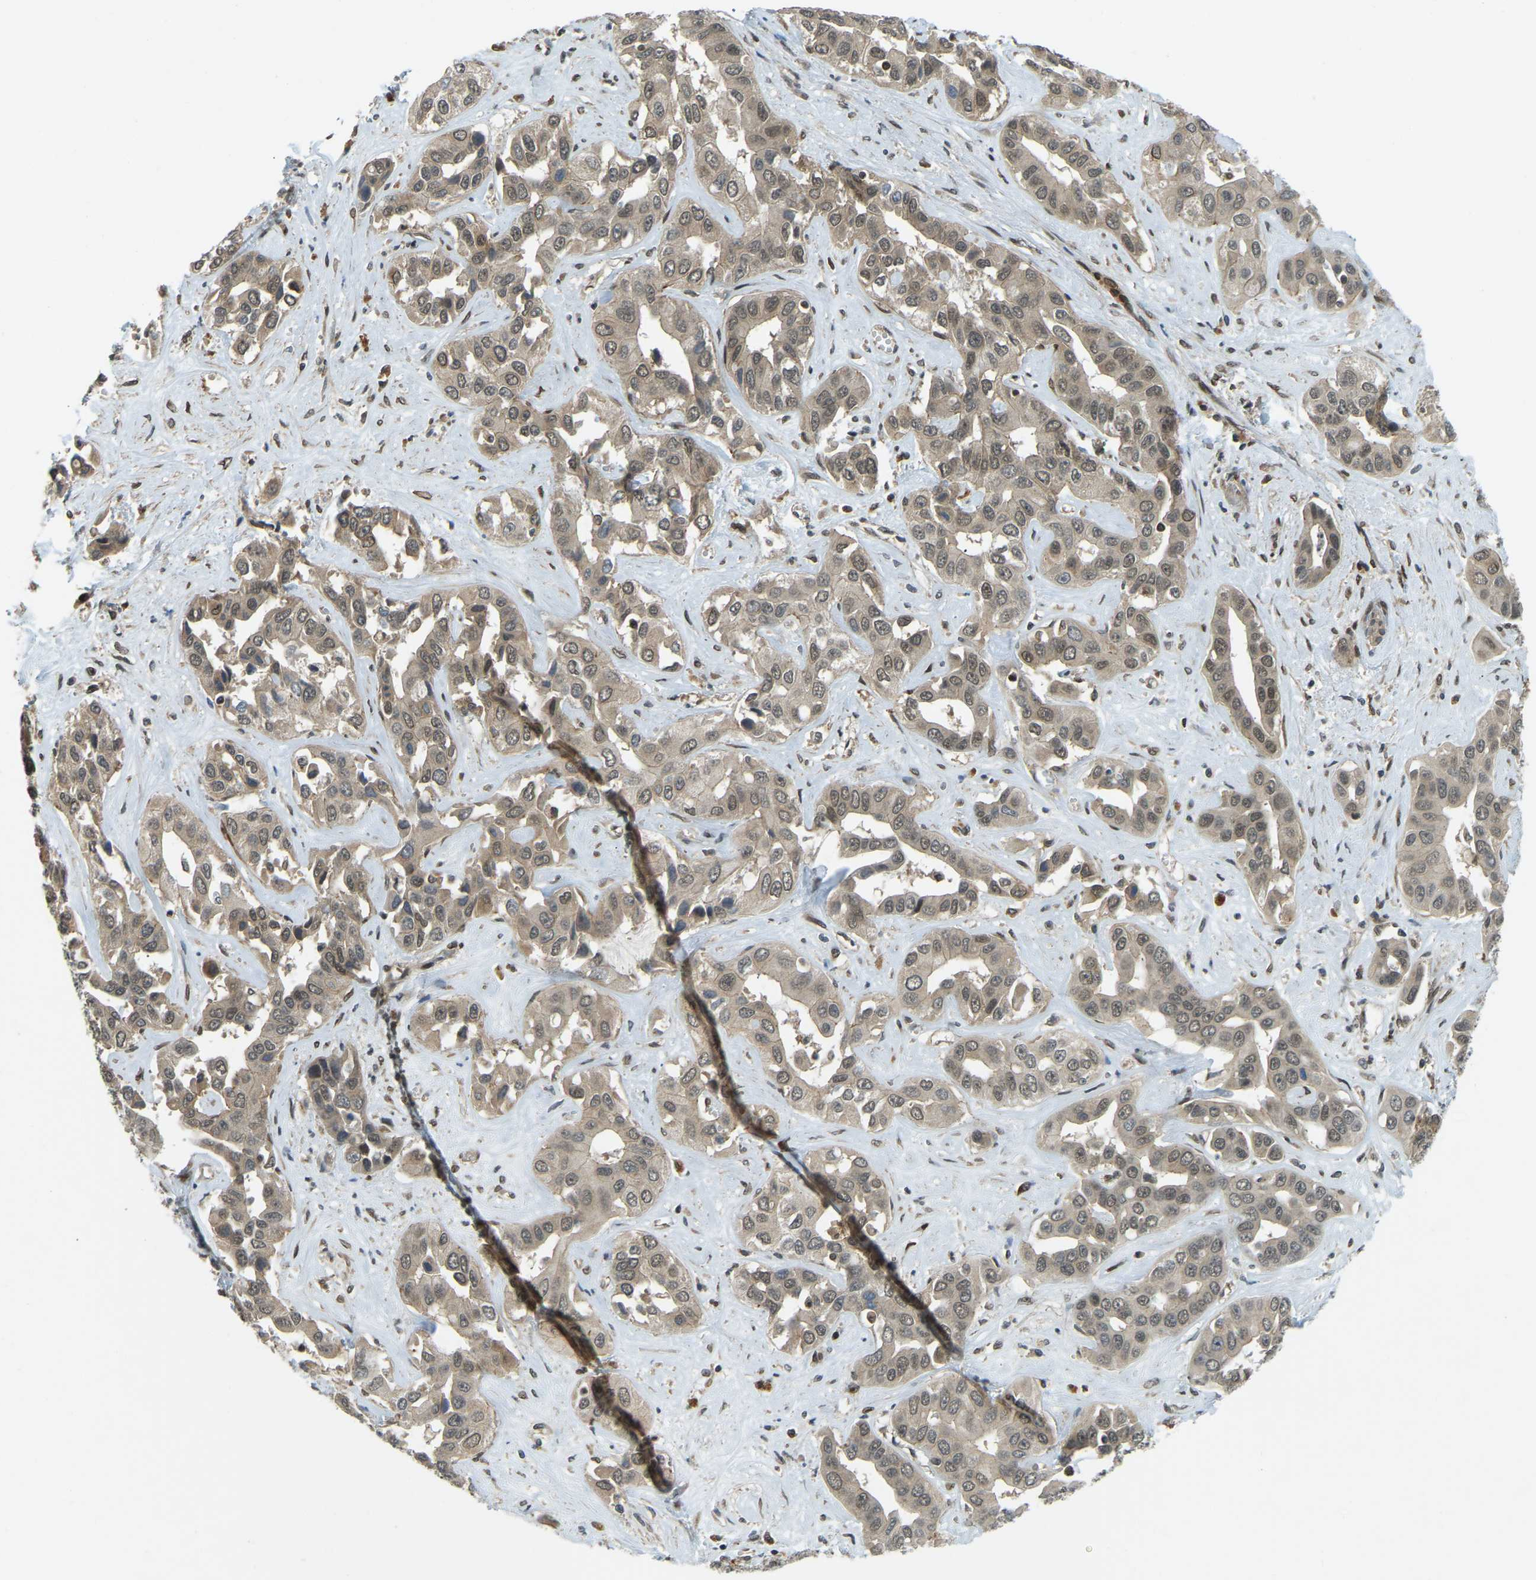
{"staining": {"intensity": "weak", "quantity": ">75%", "location": "cytoplasmic/membranous"}, "tissue": "liver cancer", "cell_type": "Tumor cells", "image_type": "cancer", "snomed": [{"axis": "morphology", "description": "Cholangiocarcinoma"}, {"axis": "topography", "description": "Liver"}], "caption": "A micrograph of liver cholangiocarcinoma stained for a protein shows weak cytoplasmic/membranous brown staining in tumor cells.", "gene": "SYNE1", "patient": {"sex": "female", "age": 52}}